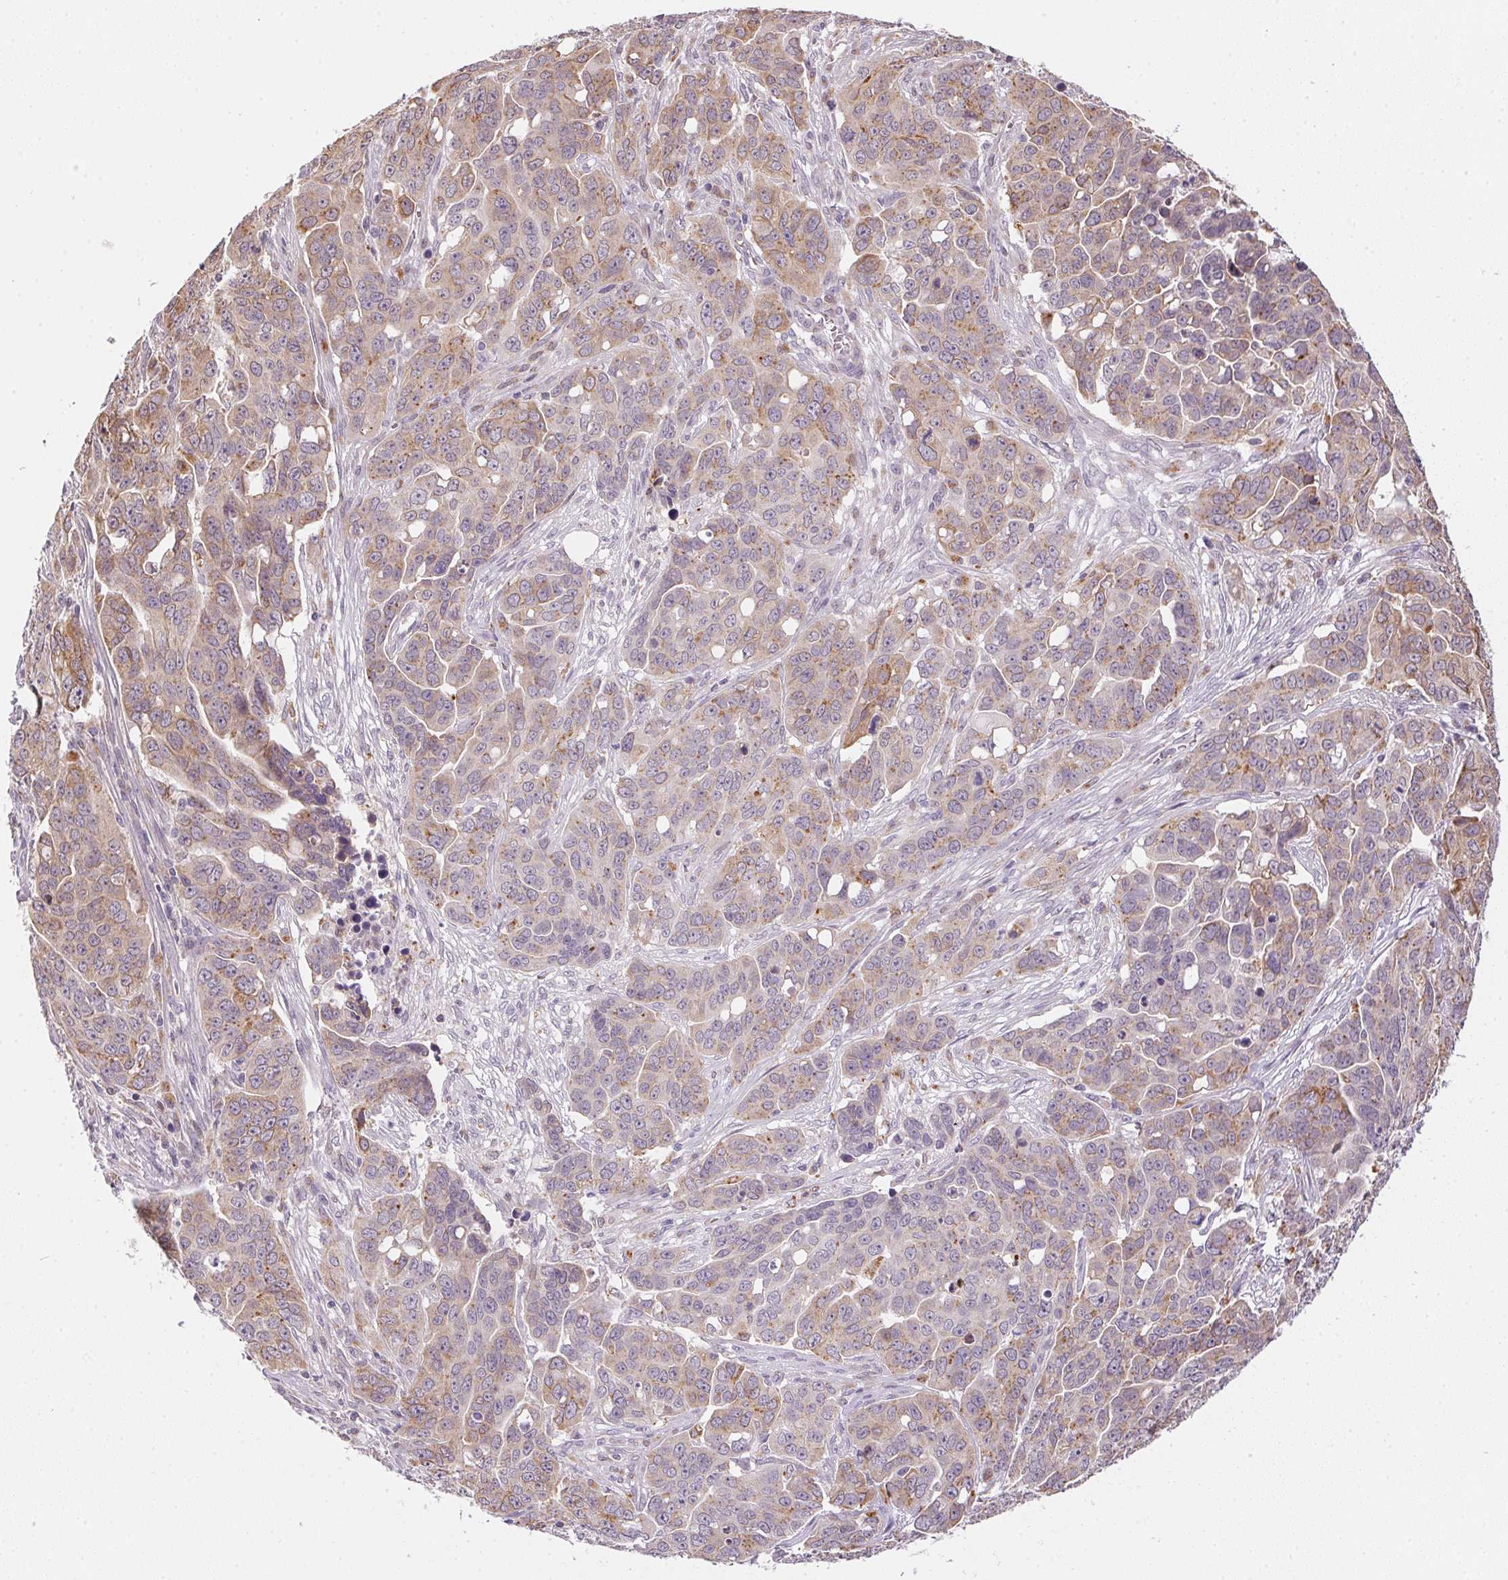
{"staining": {"intensity": "weak", "quantity": "25%-75%", "location": "cytoplasmic/membranous"}, "tissue": "ovarian cancer", "cell_type": "Tumor cells", "image_type": "cancer", "snomed": [{"axis": "morphology", "description": "Carcinoma, endometroid"}, {"axis": "topography", "description": "Ovary"}], "caption": "A high-resolution image shows IHC staining of ovarian cancer (endometroid carcinoma), which demonstrates weak cytoplasmic/membranous staining in approximately 25%-75% of tumor cells.", "gene": "METTL13", "patient": {"sex": "female", "age": 78}}